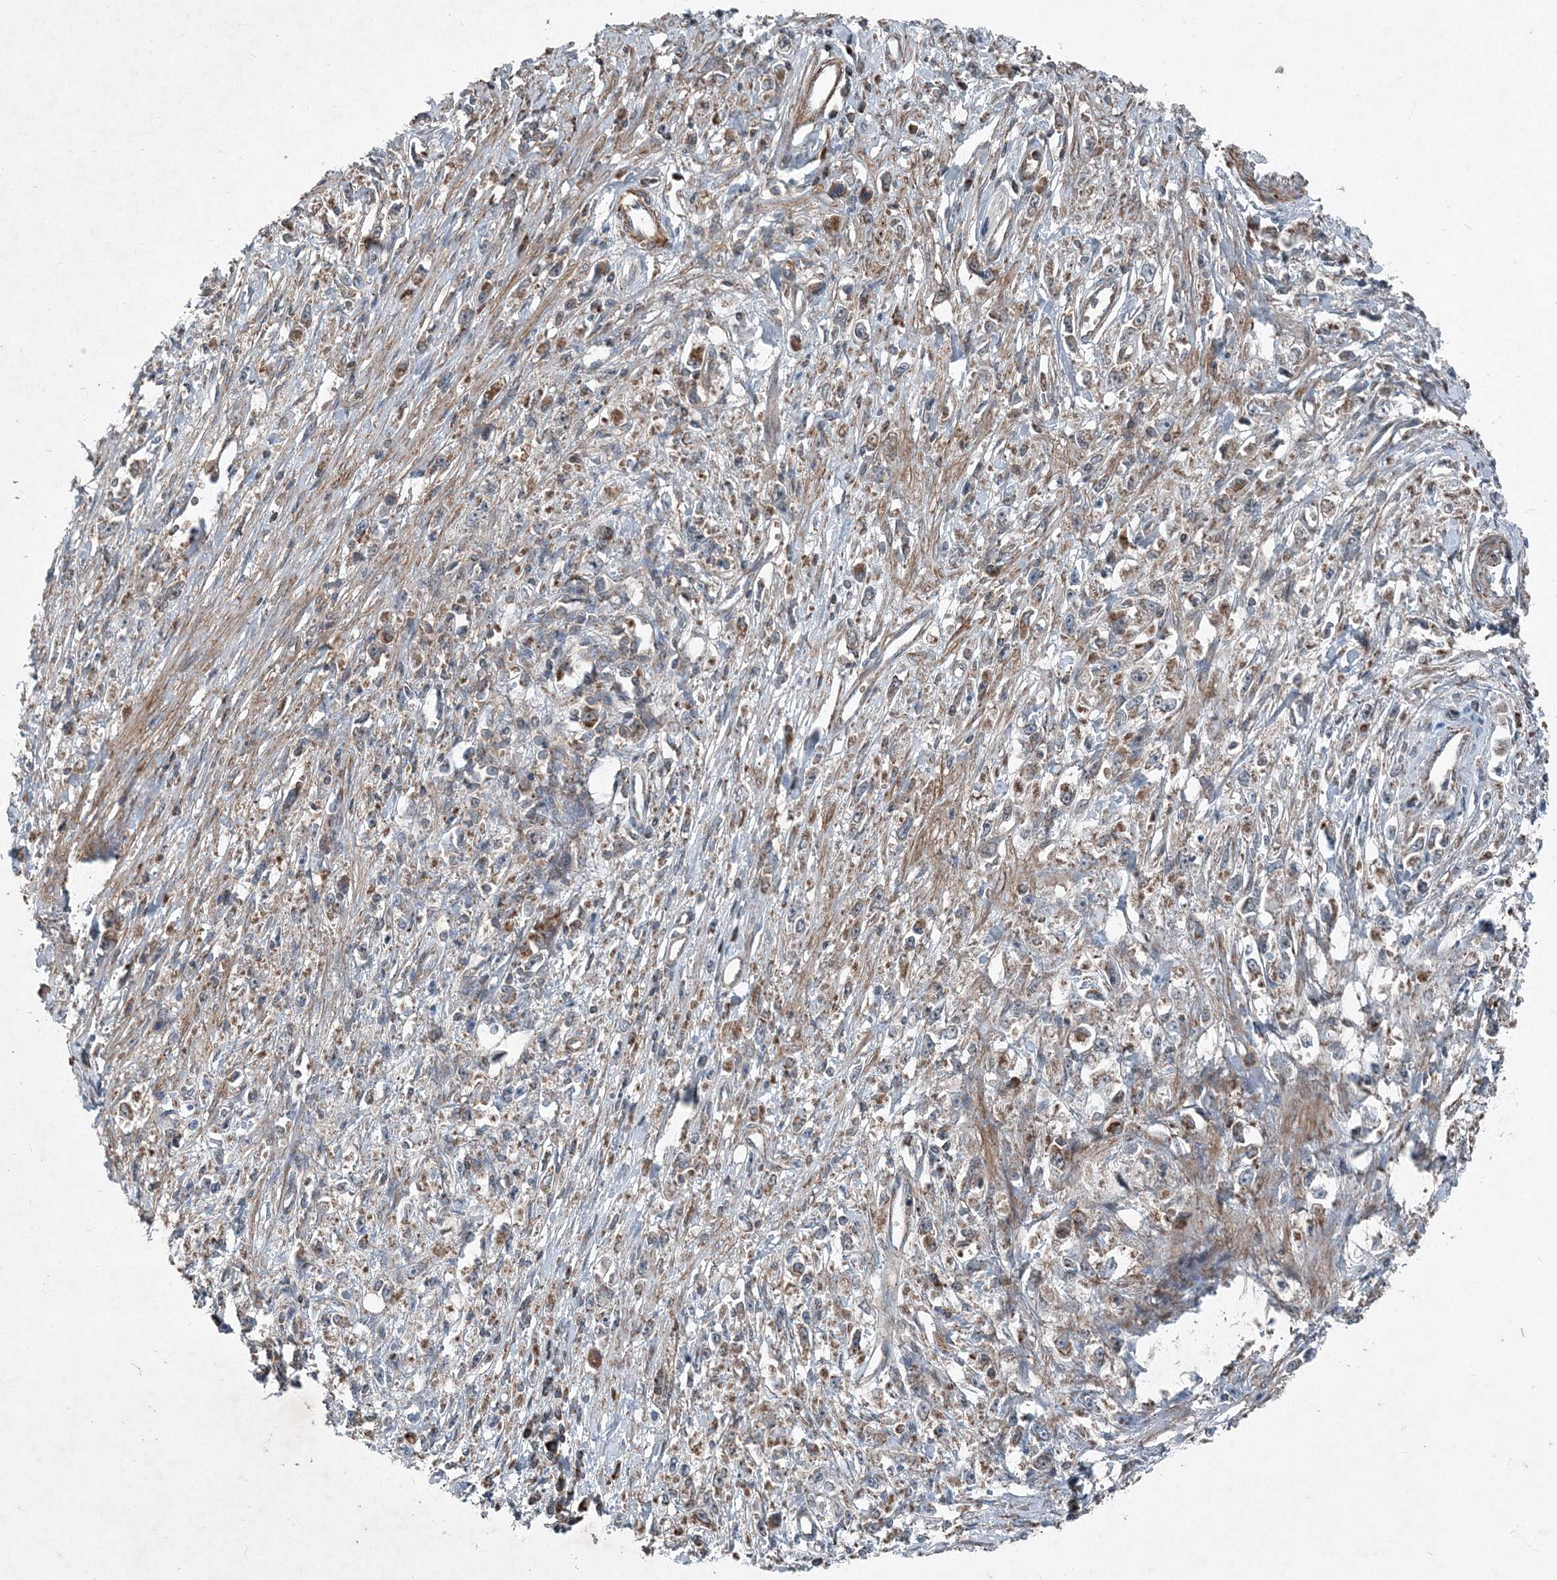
{"staining": {"intensity": "weak", "quantity": "<25%", "location": "cytoplasmic/membranous"}, "tissue": "stomach cancer", "cell_type": "Tumor cells", "image_type": "cancer", "snomed": [{"axis": "morphology", "description": "Adenocarcinoma, NOS"}, {"axis": "topography", "description": "Stomach"}], "caption": "This photomicrograph is of adenocarcinoma (stomach) stained with immunohistochemistry to label a protein in brown with the nuclei are counter-stained blue. There is no expression in tumor cells.", "gene": "NDUFA2", "patient": {"sex": "female", "age": 59}}